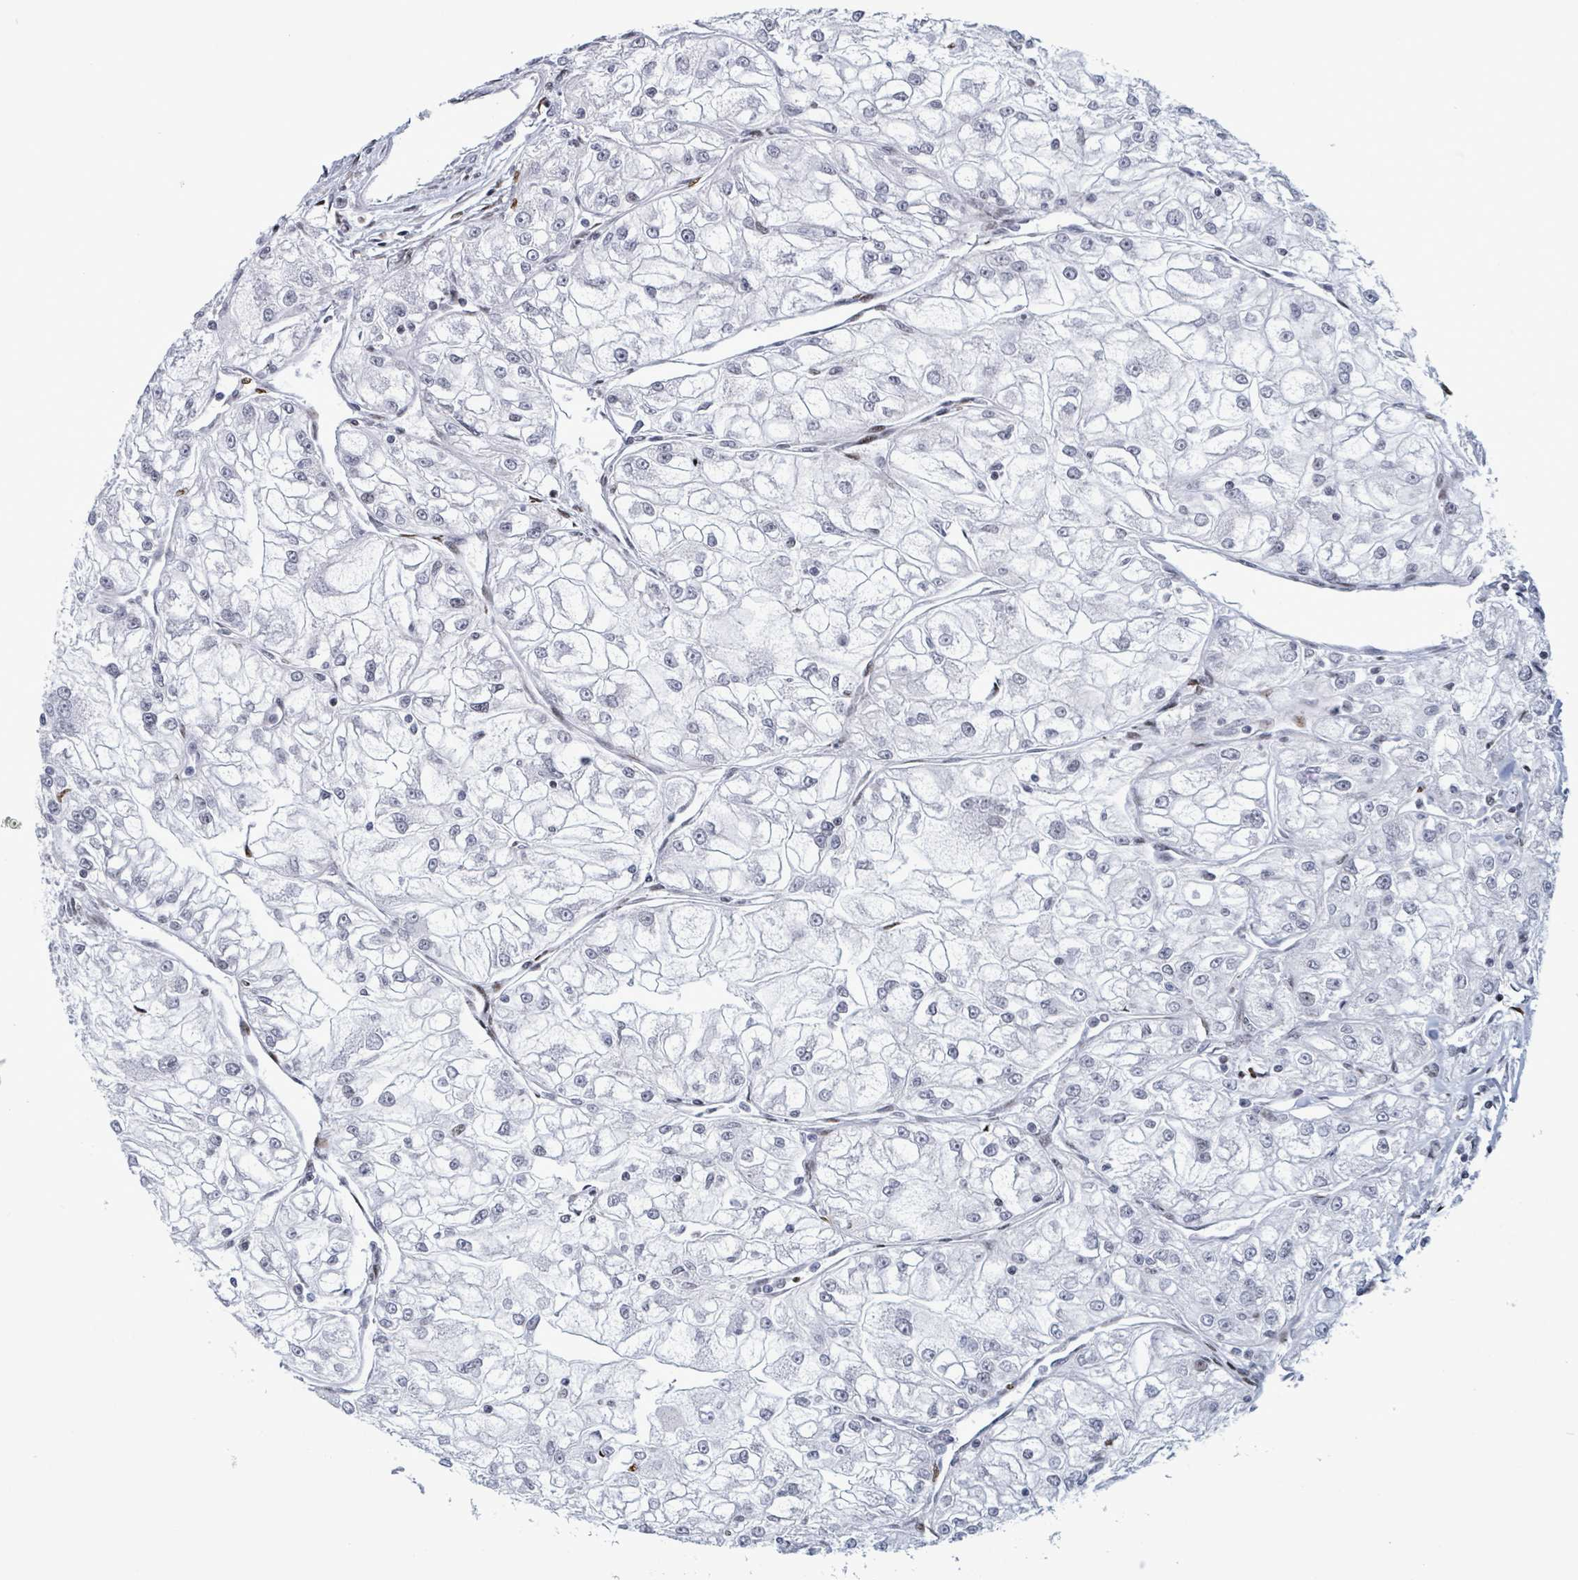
{"staining": {"intensity": "negative", "quantity": "none", "location": "none"}, "tissue": "renal cancer", "cell_type": "Tumor cells", "image_type": "cancer", "snomed": [{"axis": "morphology", "description": "Adenocarcinoma, NOS"}, {"axis": "topography", "description": "Kidney"}], "caption": "The micrograph shows no staining of tumor cells in renal adenocarcinoma. The staining is performed using DAB brown chromogen with nuclei counter-stained in using hematoxylin.", "gene": "FNDC4", "patient": {"sex": "female", "age": 72}}